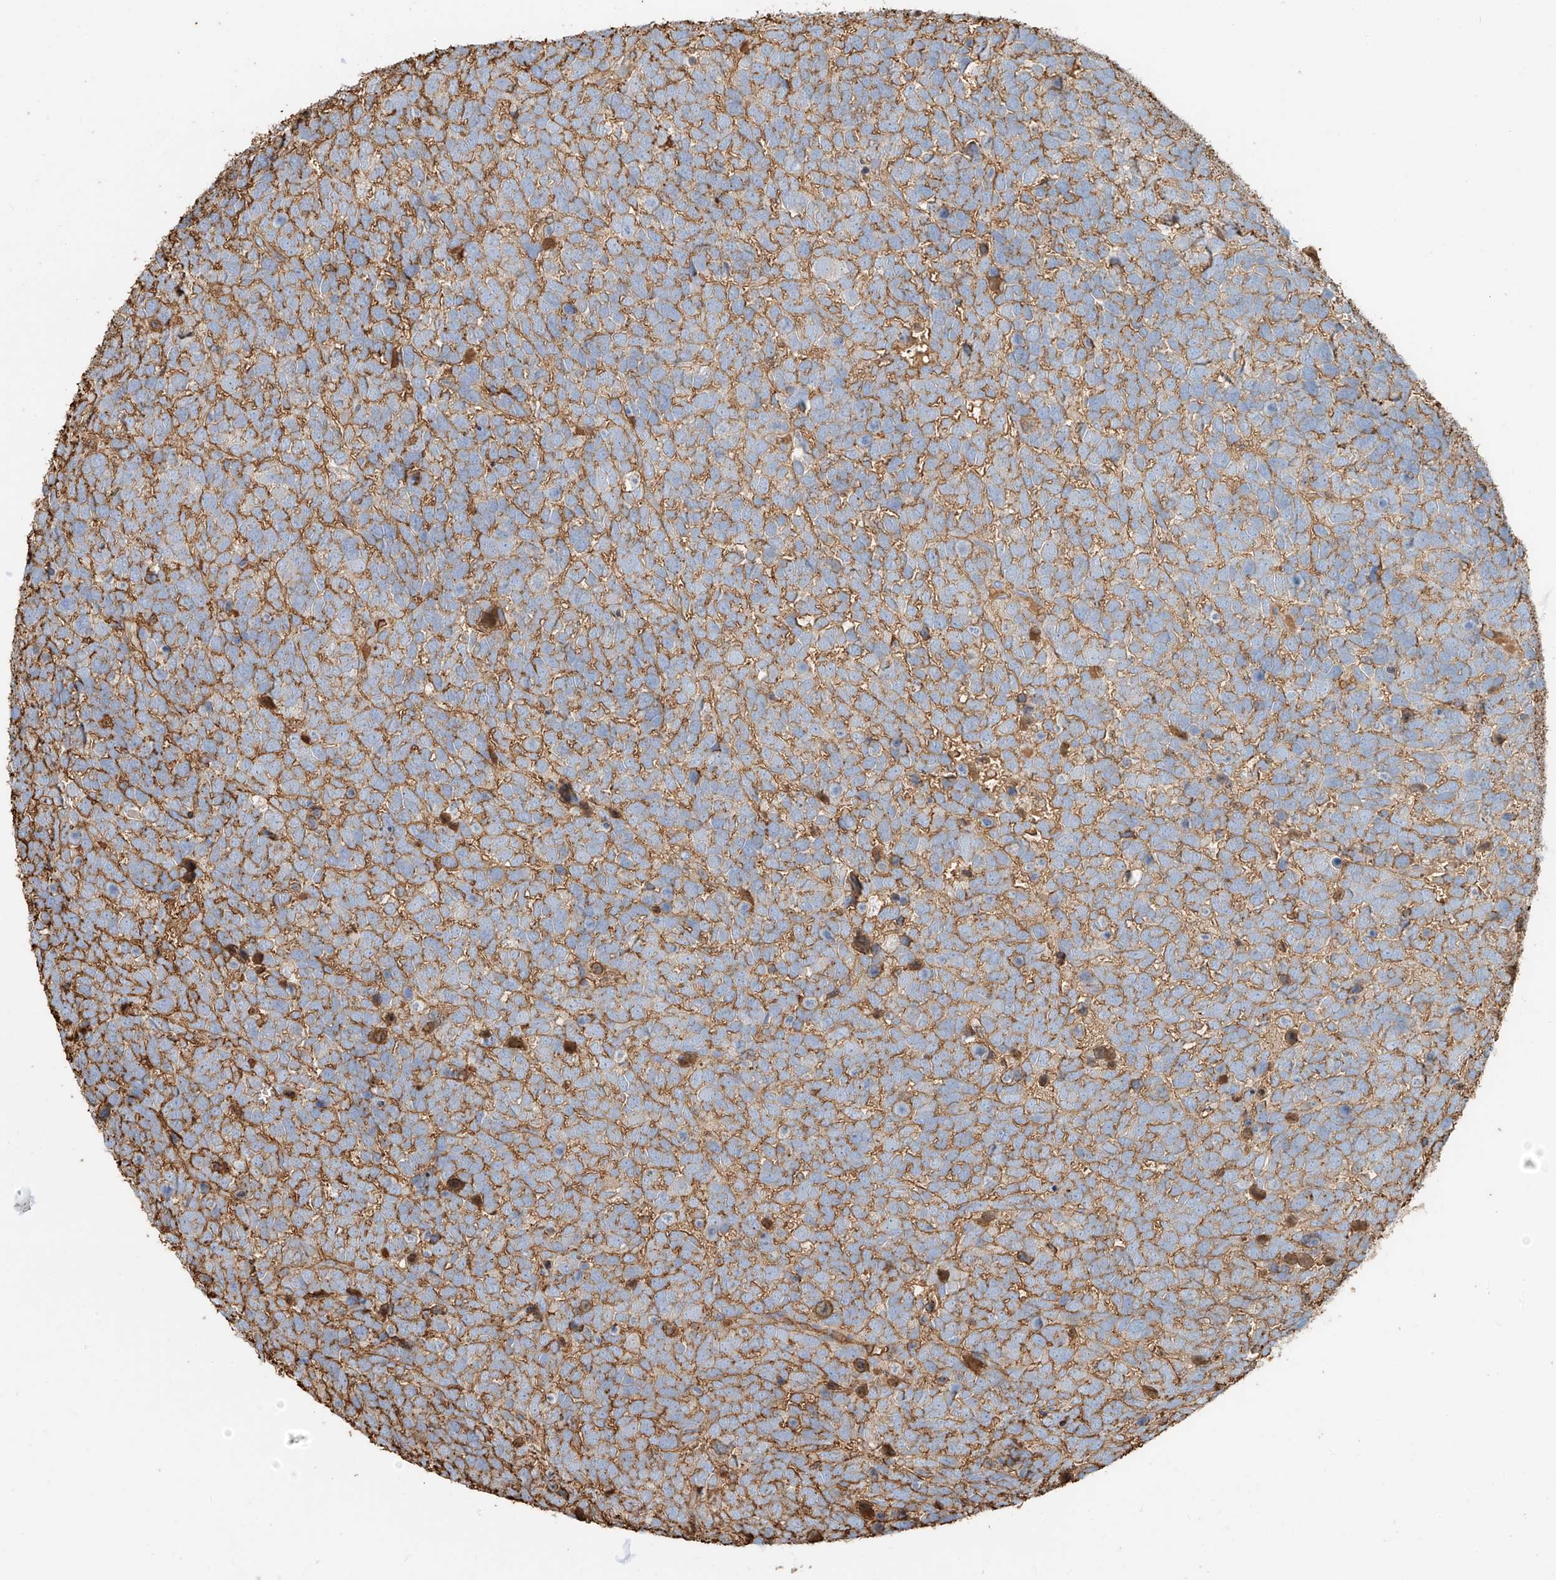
{"staining": {"intensity": "moderate", "quantity": ">75%", "location": "cytoplasmic/membranous"}, "tissue": "urothelial cancer", "cell_type": "Tumor cells", "image_type": "cancer", "snomed": [{"axis": "morphology", "description": "Urothelial carcinoma, High grade"}, {"axis": "topography", "description": "Urinary bladder"}], "caption": "Immunohistochemical staining of human urothelial cancer exhibits moderate cytoplasmic/membranous protein staining in approximately >75% of tumor cells.", "gene": "ZFP30", "patient": {"sex": "female", "age": 82}}